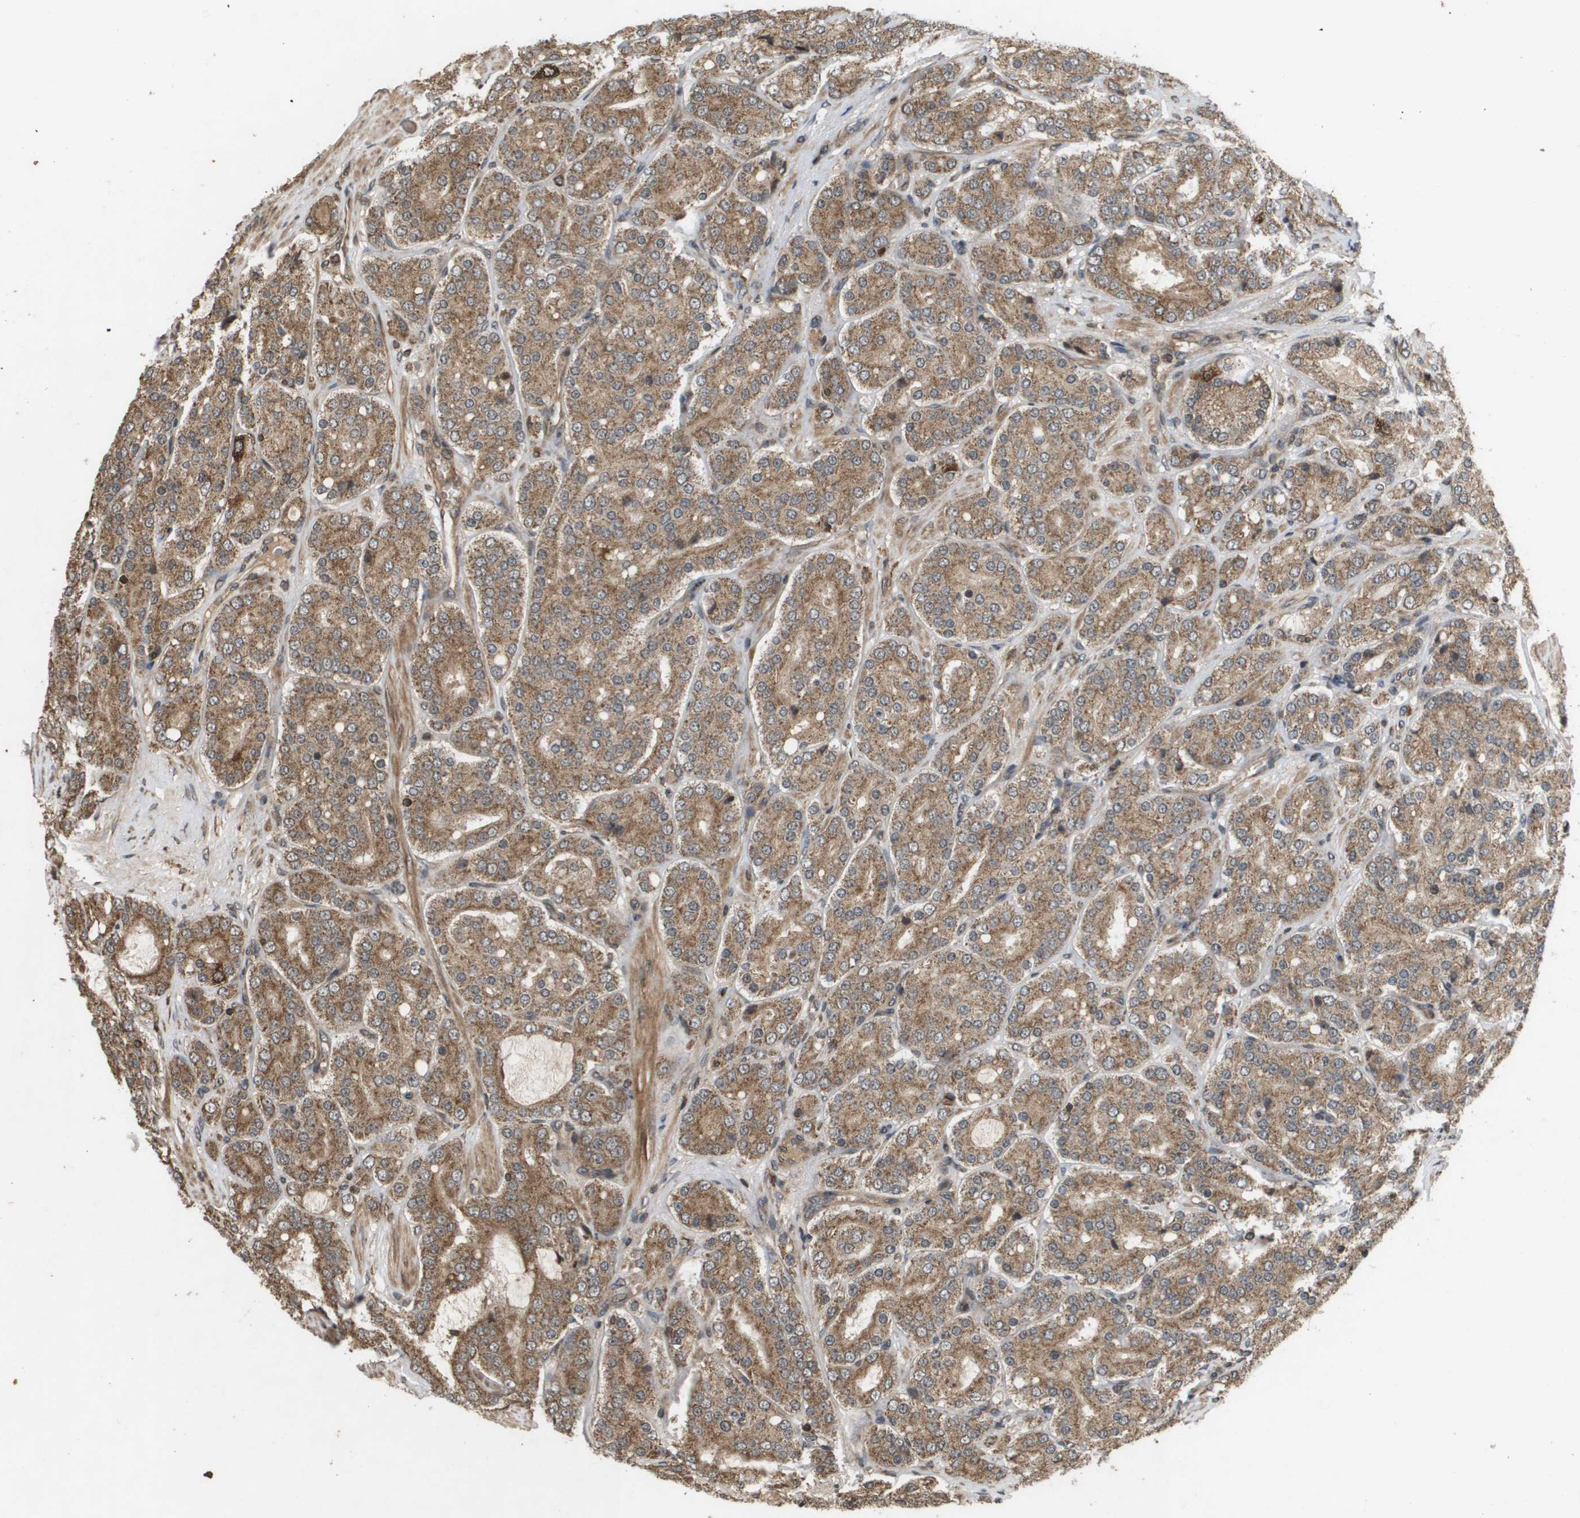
{"staining": {"intensity": "moderate", "quantity": ">75%", "location": "cytoplasmic/membranous"}, "tissue": "prostate cancer", "cell_type": "Tumor cells", "image_type": "cancer", "snomed": [{"axis": "morphology", "description": "Adenocarcinoma, High grade"}, {"axis": "topography", "description": "Prostate"}], "caption": "Tumor cells demonstrate medium levels of moderate cytoplasmic/membranous expression in about >75% of cells in human prostate high-grade adenocarcinoma.", "gene": "KIF11", "patient": {"sex": "male", "age": 65}}